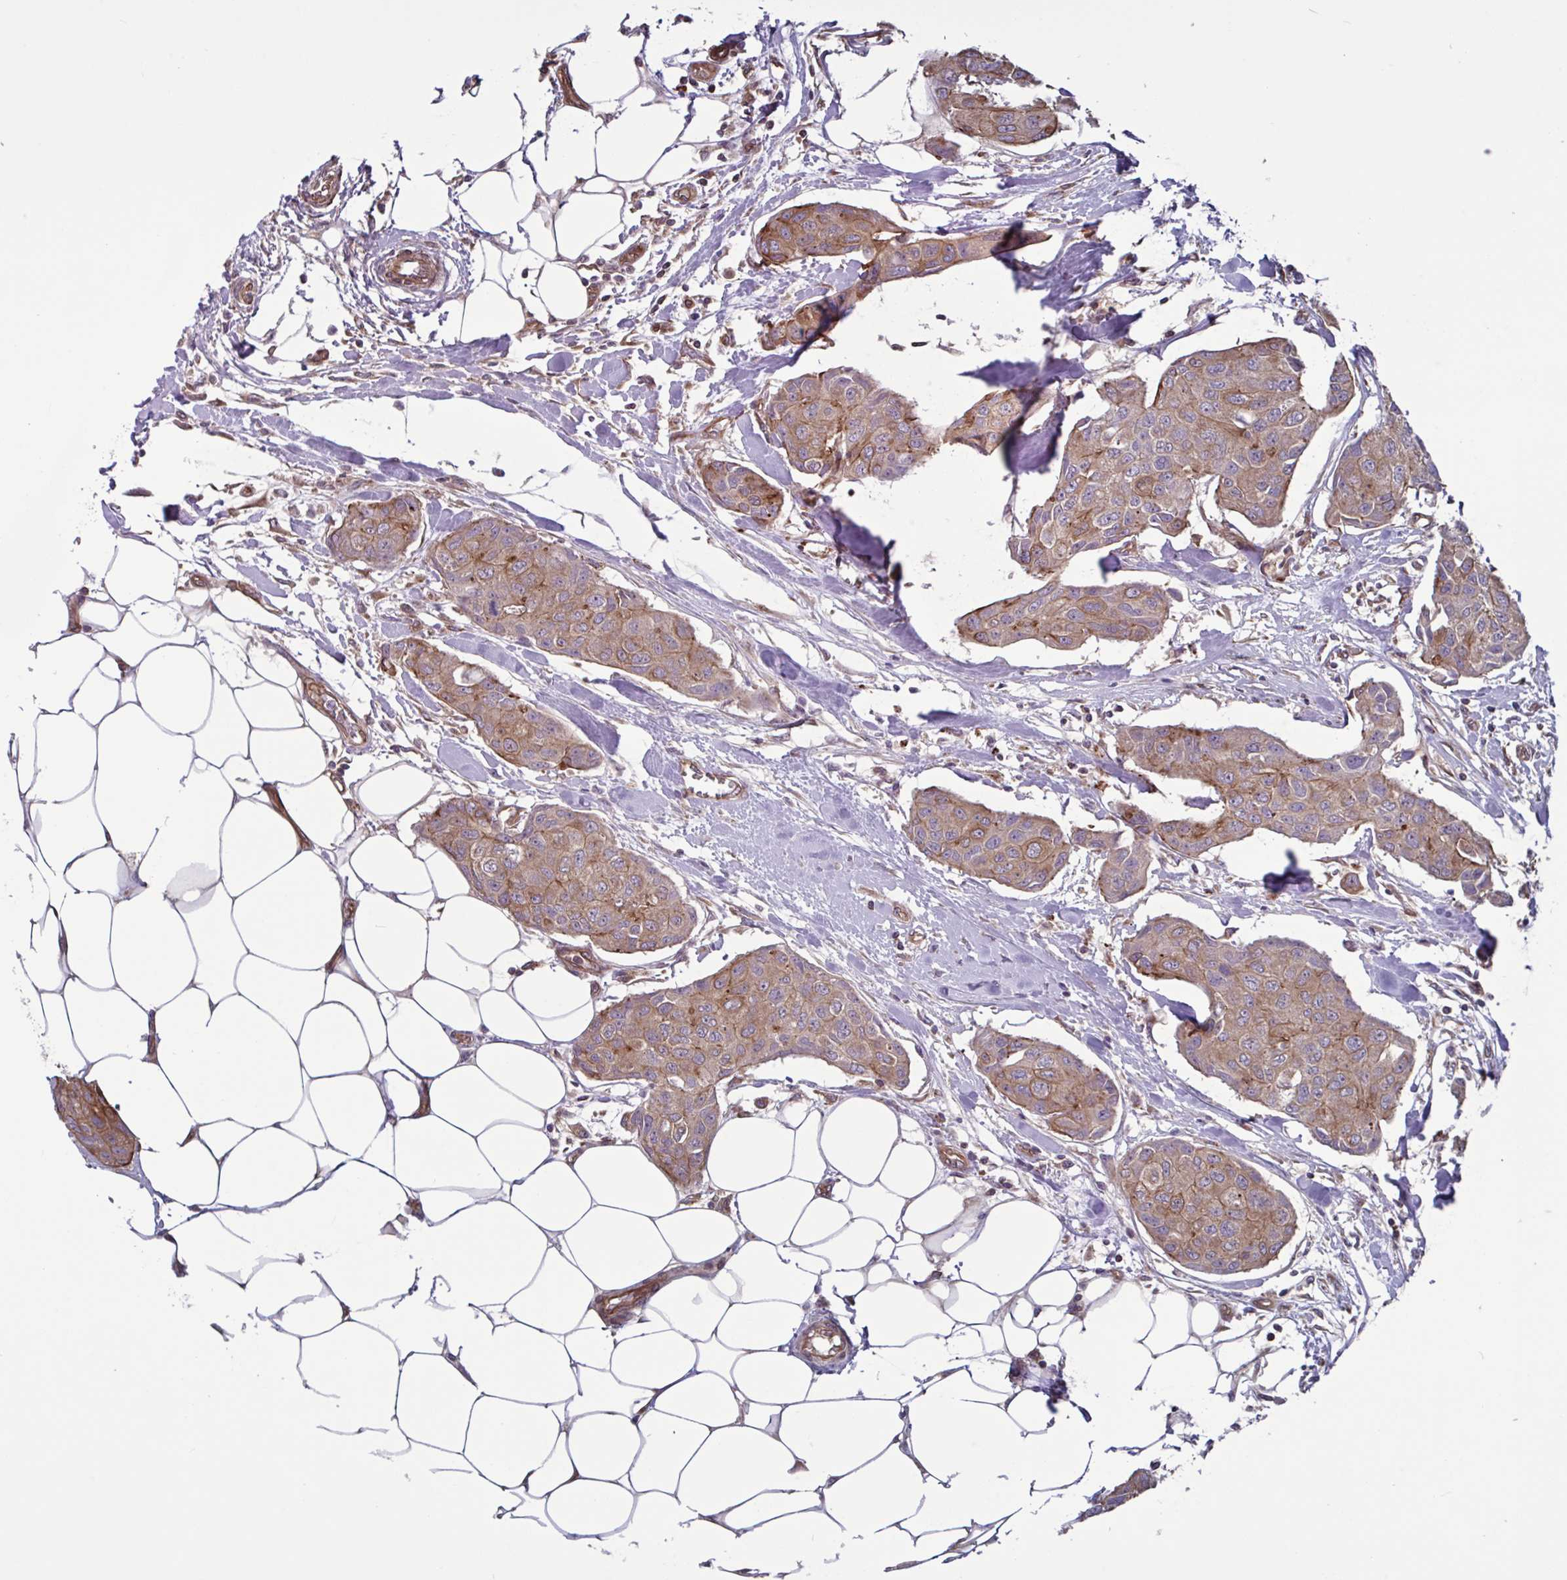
{"staining": {"intensity": "moderate", "quantity": "25%-75%", "location": "cytoplasmic/membranous"}, "tissue": "breast cancer", "cell_type": "Tumor cells", "image_type": "cancer", "snomed": [{"axis": "morphology", "description": "Duct carcinoma"}, {"axis": "topography", "description": "Breast"}, {"axis": "topography", "description": "Lymph node"}], "caption": "A high-resolution image shows immunohistochemistry staining of invasive ductal carcinoma (breast), which reveals moderate cytoplasmic/membranous staining in about 25%-75% of tumor cells. (DAB (3,3'-diaminobenzidine) IHC, brown staining for protein, blue staining for nuclei).", "gene": "GLTP", "patient": {"sex": "female", "age": 80}}